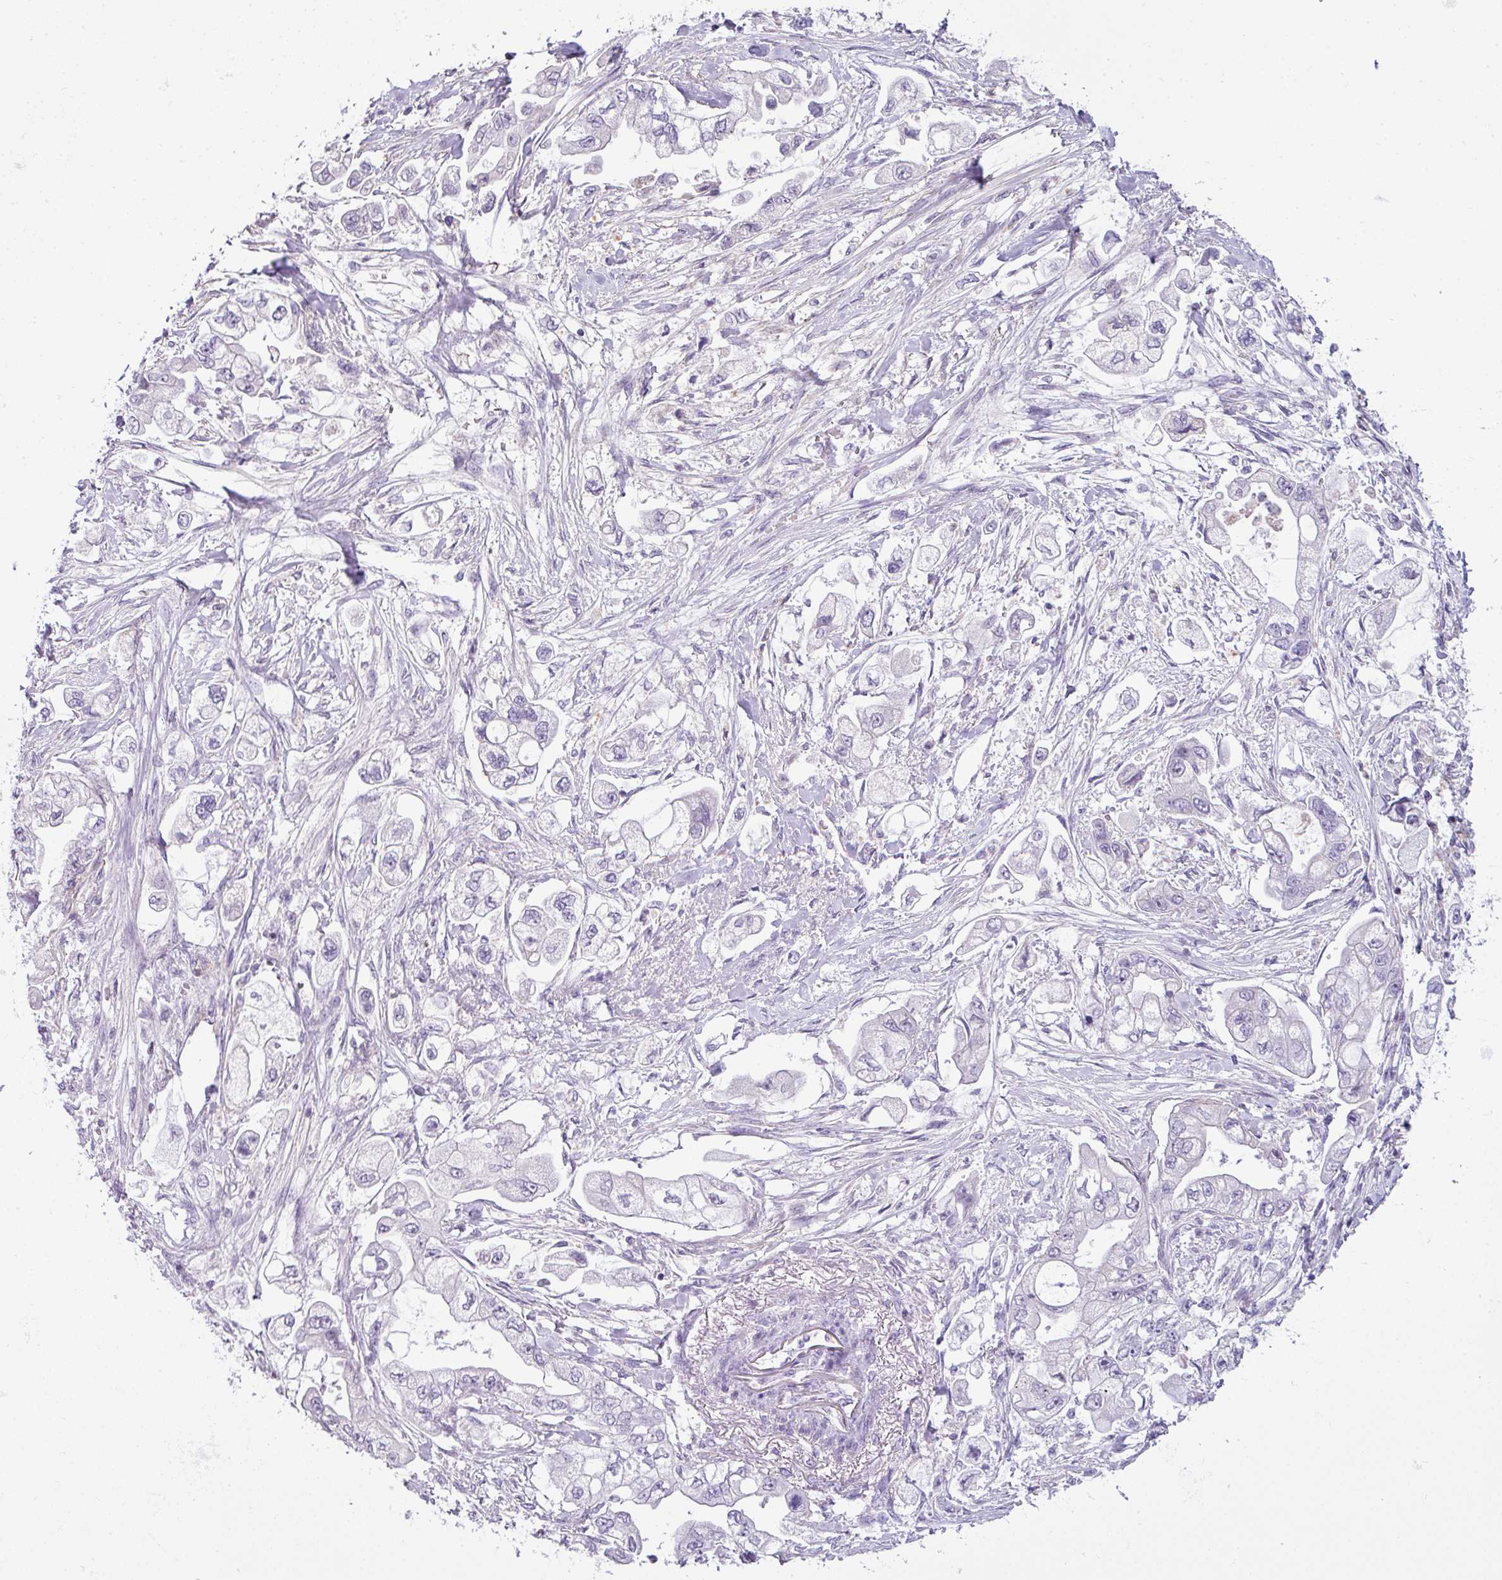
{"staining": {"intensity": "negative", "quantity": "none", "location": "none"}, "tissue": "stomach cancer", "cell_type": "Tumor cells", "image_type": "cancer", "snomed": [{"axis": "morphology", "description": "Adenocarcinoma, NOS"}, {"axis": "topography", "description": "Stomach"}], "caption": "High magnification brightfield microscopy of stomach cancer stained with DAB (brown) and counterstained with hematoxylin (blue): tumor cells show no significant staining. (DAB immunohistochemistry with hematoxylin counter stain).", "gene": "STAT5A", "patient": {"sex": "male", "age": 62}}